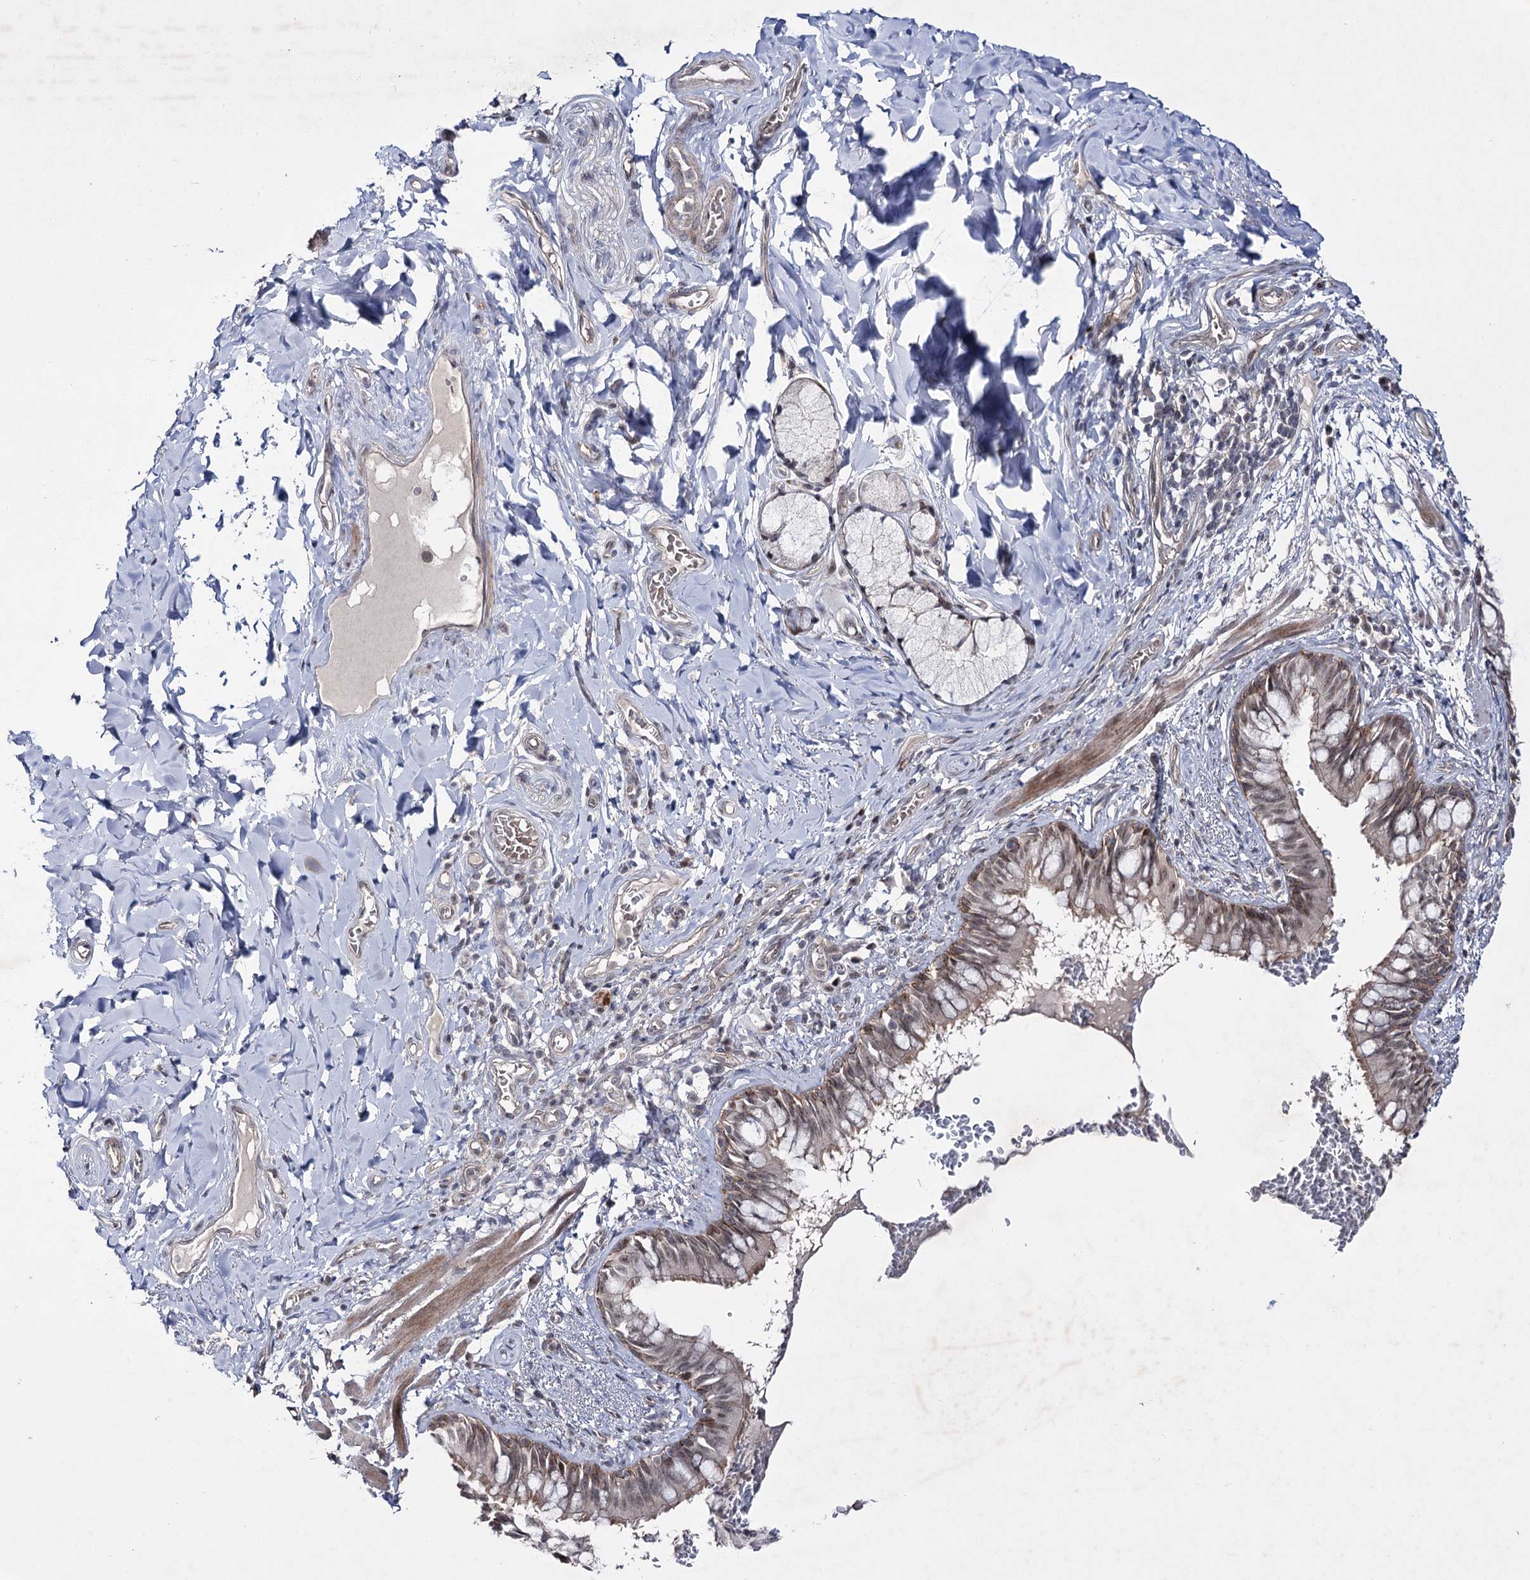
{"staining": {"intensity": "moderate", "quantity": "<25%", "location": "cytoplasmic/membranous,nuclear"}, "tissue": "bronchus", "cell_type": "Respiratory epithelial cells", "image_type": "normal", "snomed": [{"axis": "morphology", "description": "Normal tissue, NOS"}, {"axis": "topography", "description": "Cartilage tissue"}, {"axis": "topography", "description": "Bronchus"}], "caption": "Protein staining exhibits moderate cytoplasmic/membranous,nuclear positivity in approximately <25% of respiratory epithelial cells in benign bronchus. The protein is stained brown, and the nuclei are stained in blue (DAB IHC with brightfield microscopy, high magnification).", "gene": "HOXC11", "patient": {"sex": "female", "age": 36}}